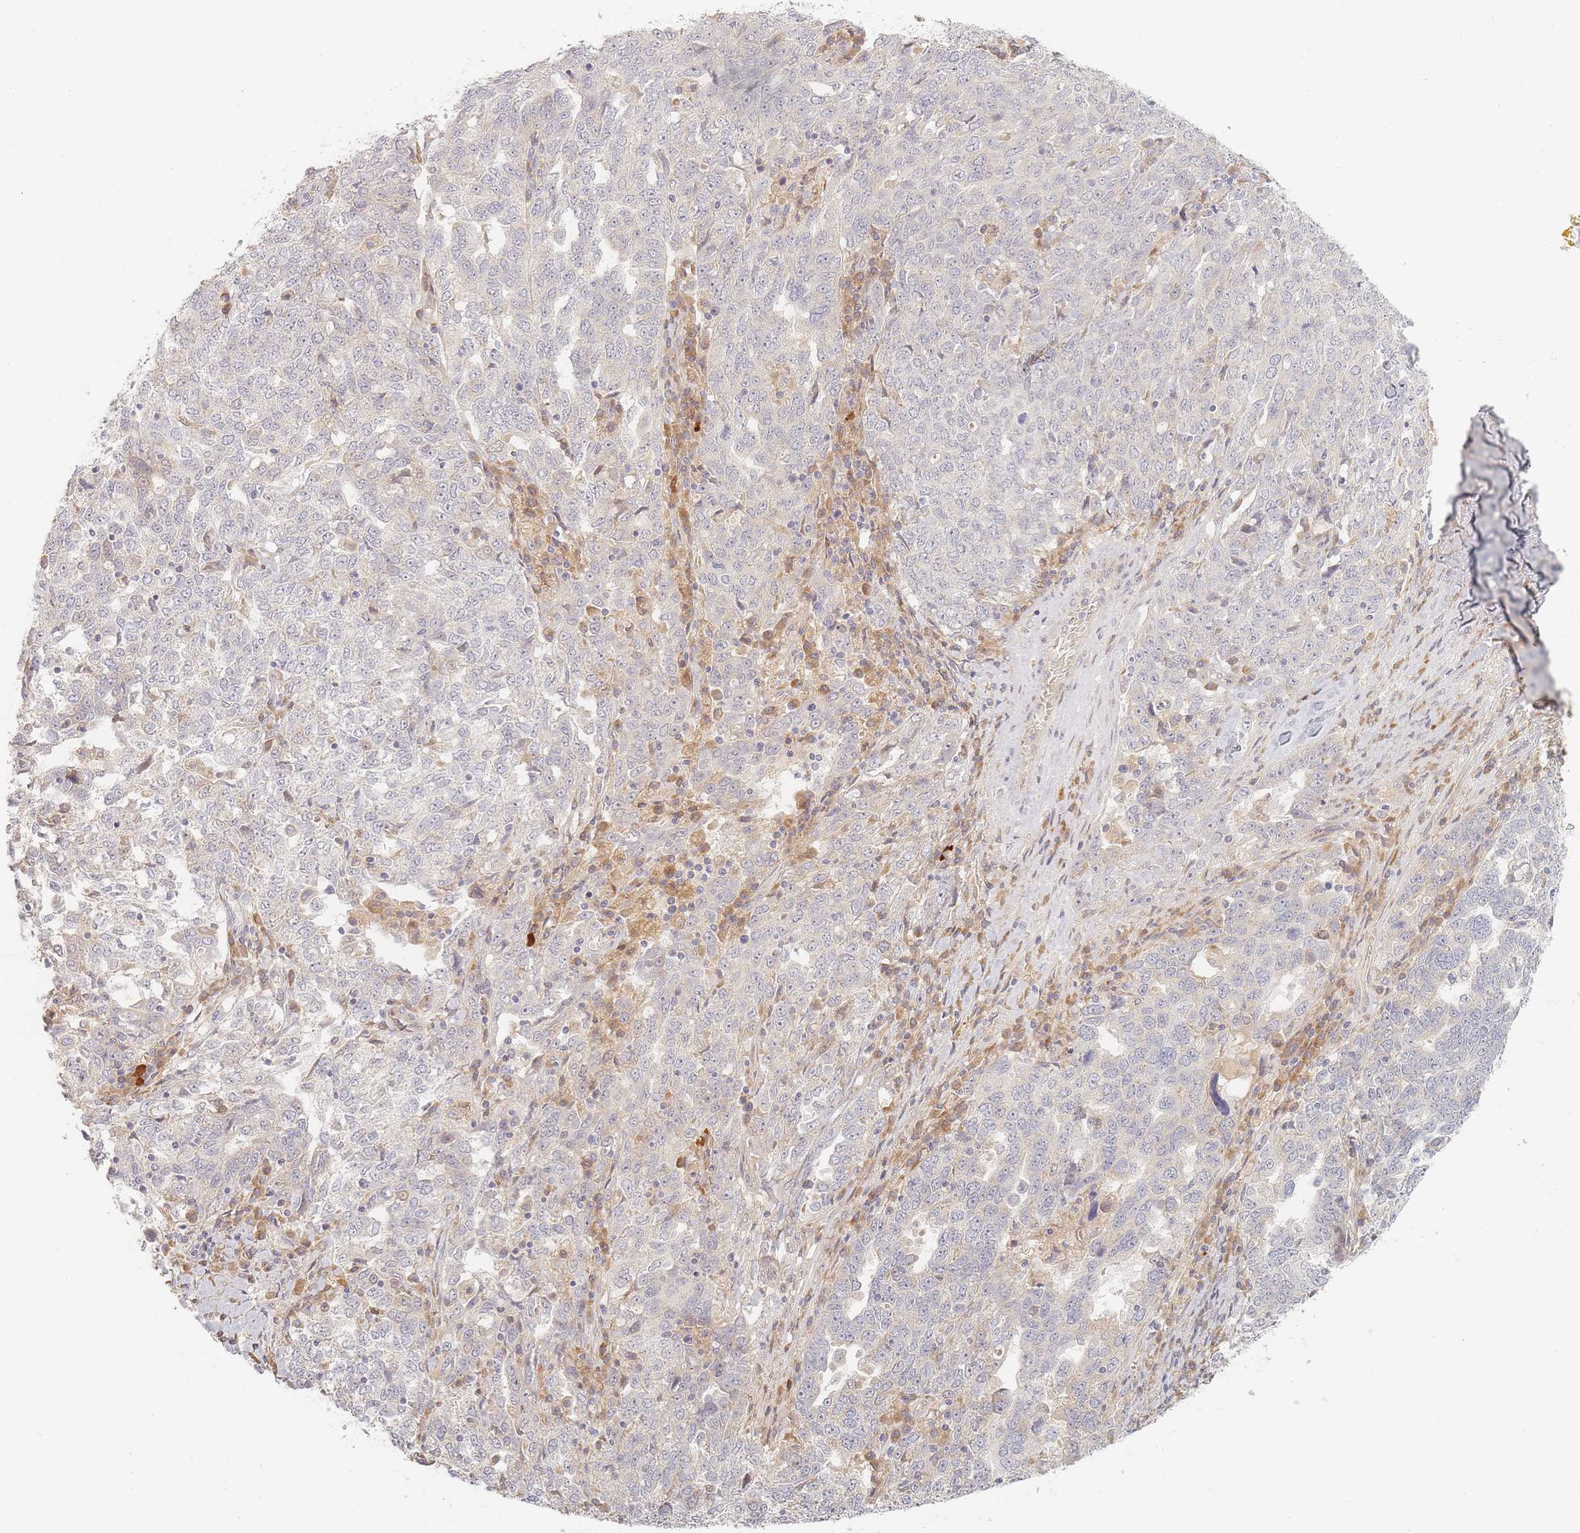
{"staining": {"intensity": "negative", "quantity": "none", "location": "none"}, "tissue": "ovarian cancer", "cell_type": "Tumor cells", "image_type": "cancer", "snomed": [{"axis": "morphology", "description": "Carcinoma, endometroid"}, {"axis": "topography", "description": "Ovary"}], "caption": "Ovarian cancer was stained to show a protein in brown. There is no significant staining in tumor cells.", "gene": "ZKSCAN7", "patient": {"sex": "female", "age": 62}}